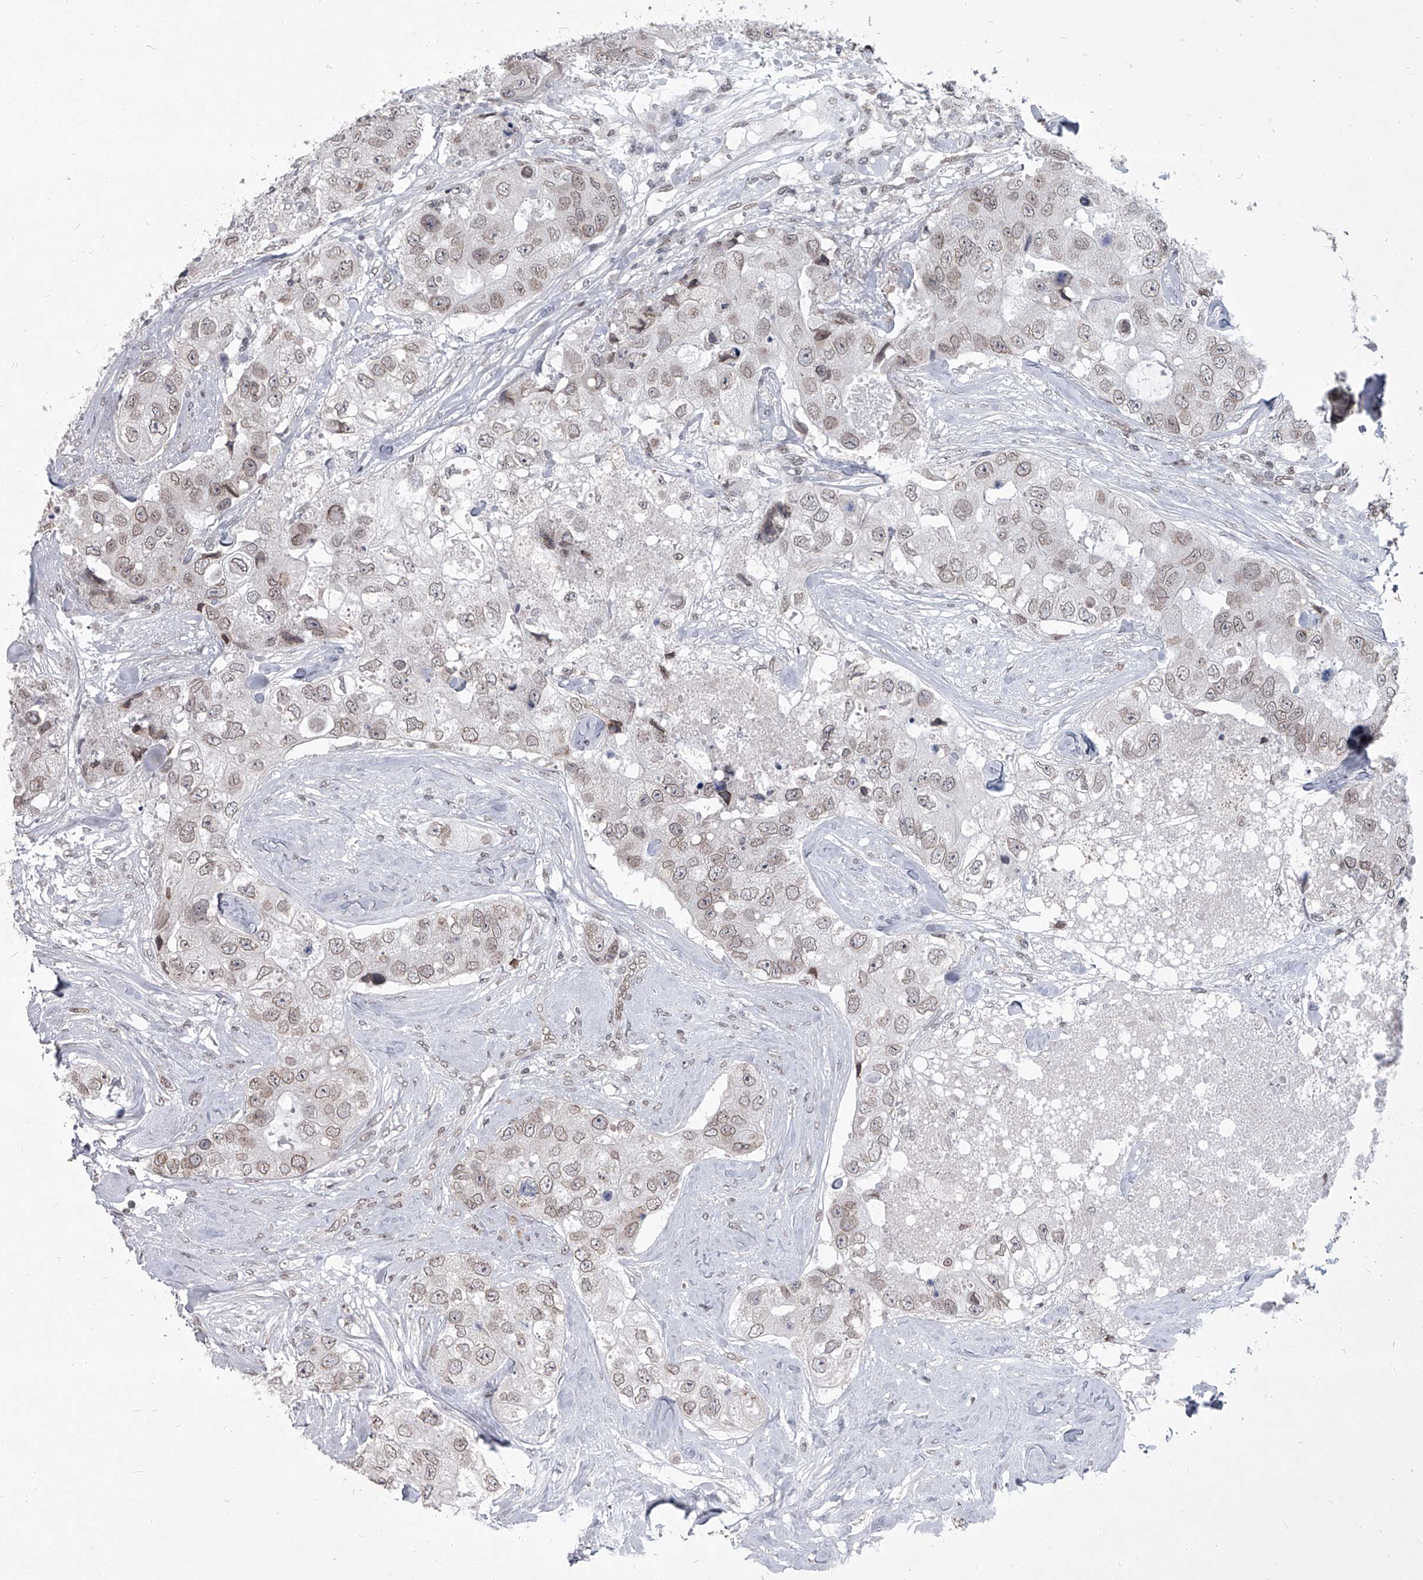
{"staining": {"intensity": "weak", "quantity": "25%-75%", "location": "nuclear"}, "tissue": "breast cancer", "cell_type": "Tumor cells", "image_type": "cancer", "snomed": [{"axis": "morphology", "description": "Duct carcinoma"}, {"axis": "topography", "description": "Breast"}], "caption": "Breast cancer (intraductal carcinoma) stained for a protein (brown) shows weak nuclear positive positivity in approximately 25%-75% of tumor cells.", "gene": "PPIL4", "patient": {"sex": "female", "age": 62}}